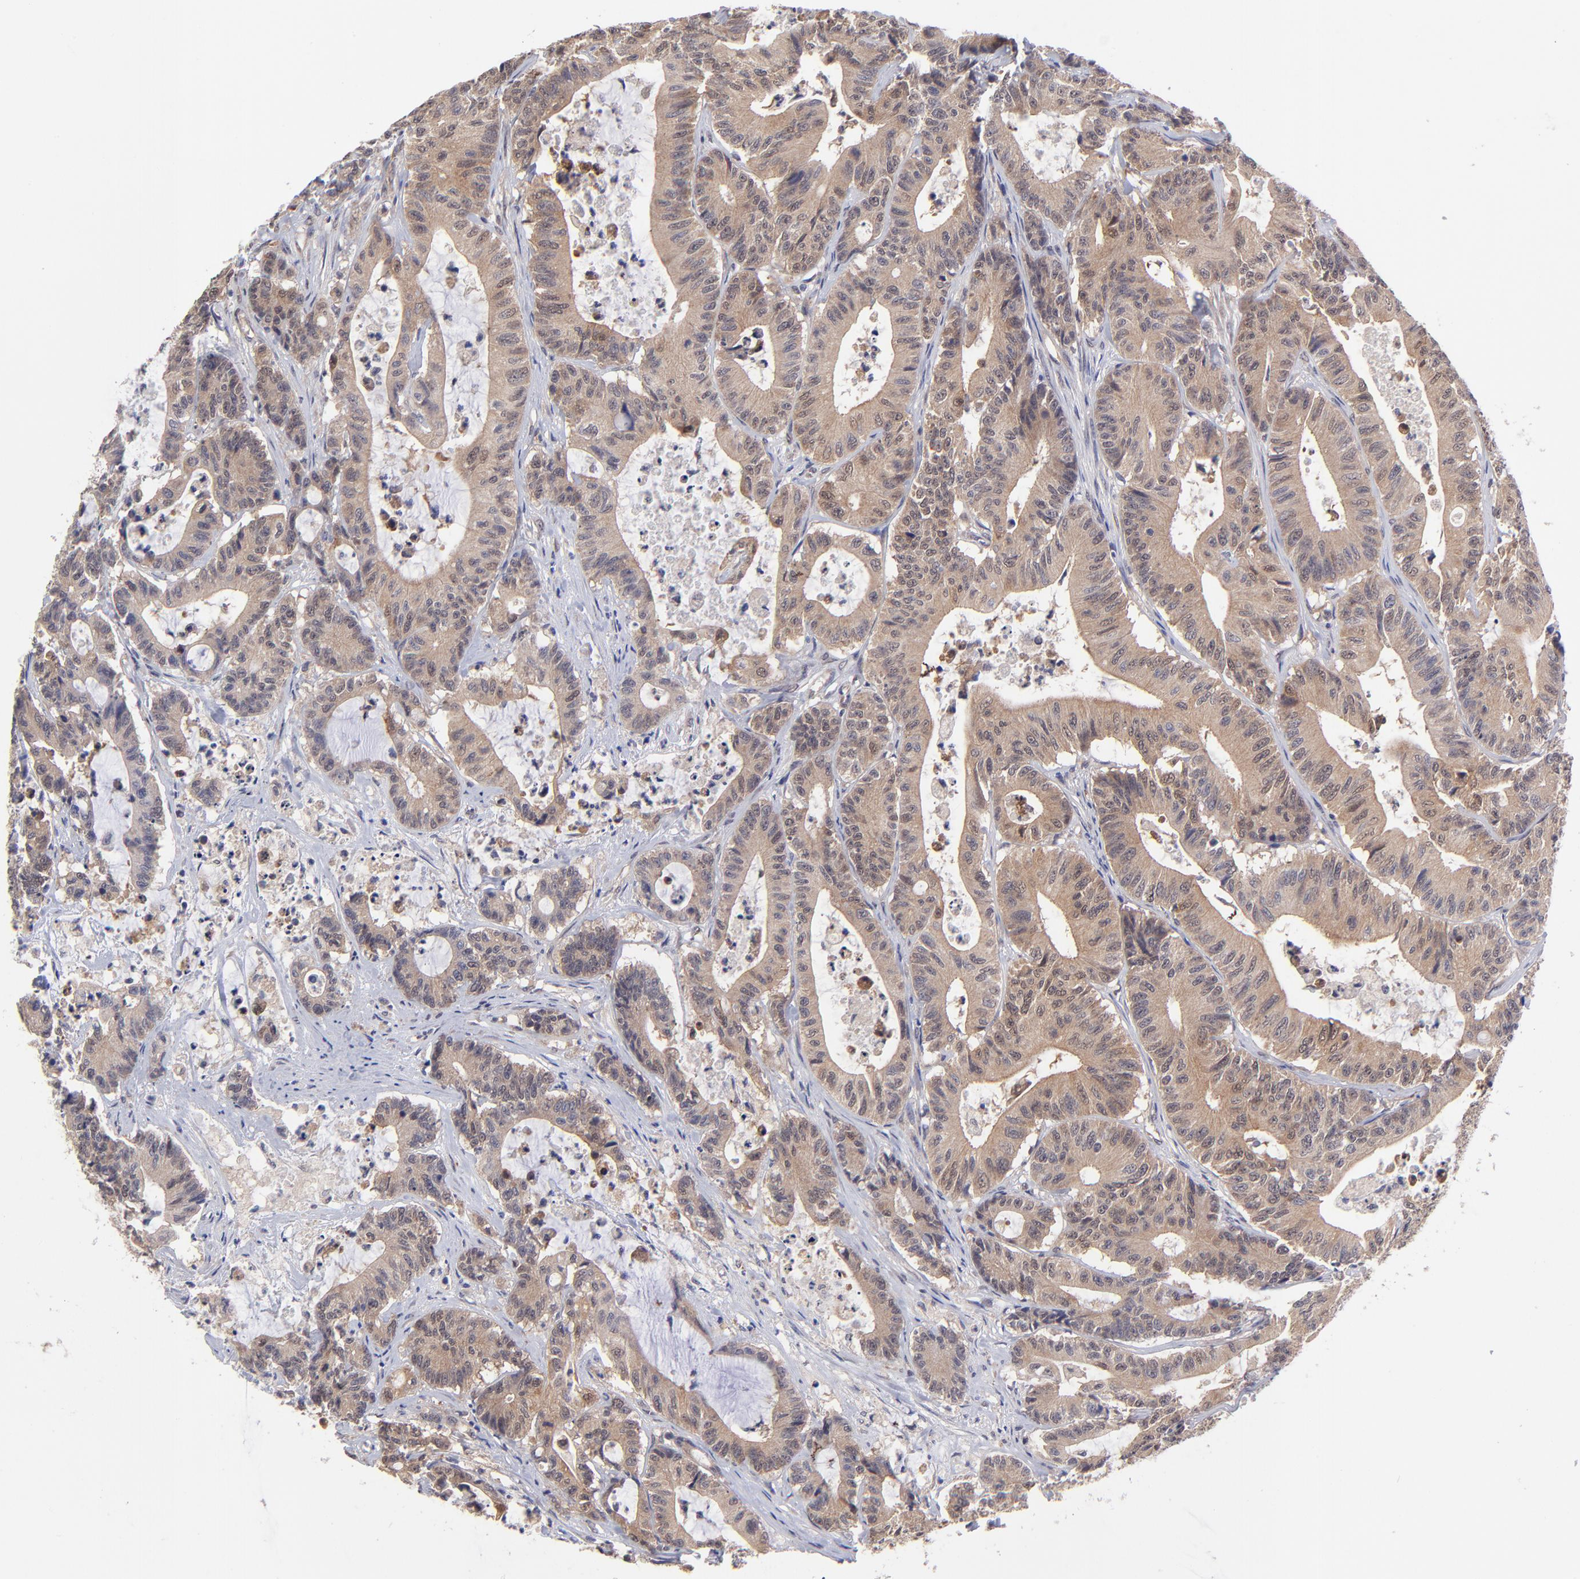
{"staining": {"intensity": "strong", "quantity": ">75%", "location": "cytoplasmic/membranous"}, "tissue": "colorectal cancer", "cell_type": "Tumor cells", "image_type": "cancer", "snomed": [{"axis": "morphology", "description": "Adenocarcinoma, NOS"}, {"axis": "topography", "description": "Colon"}], "caption": "Adenocarcinoma (colorectal) stained with a protein marker reveals strong staining in tumor cells.", "gene": "UBE2H", "patient": {"sex": "female", "age": 84}}